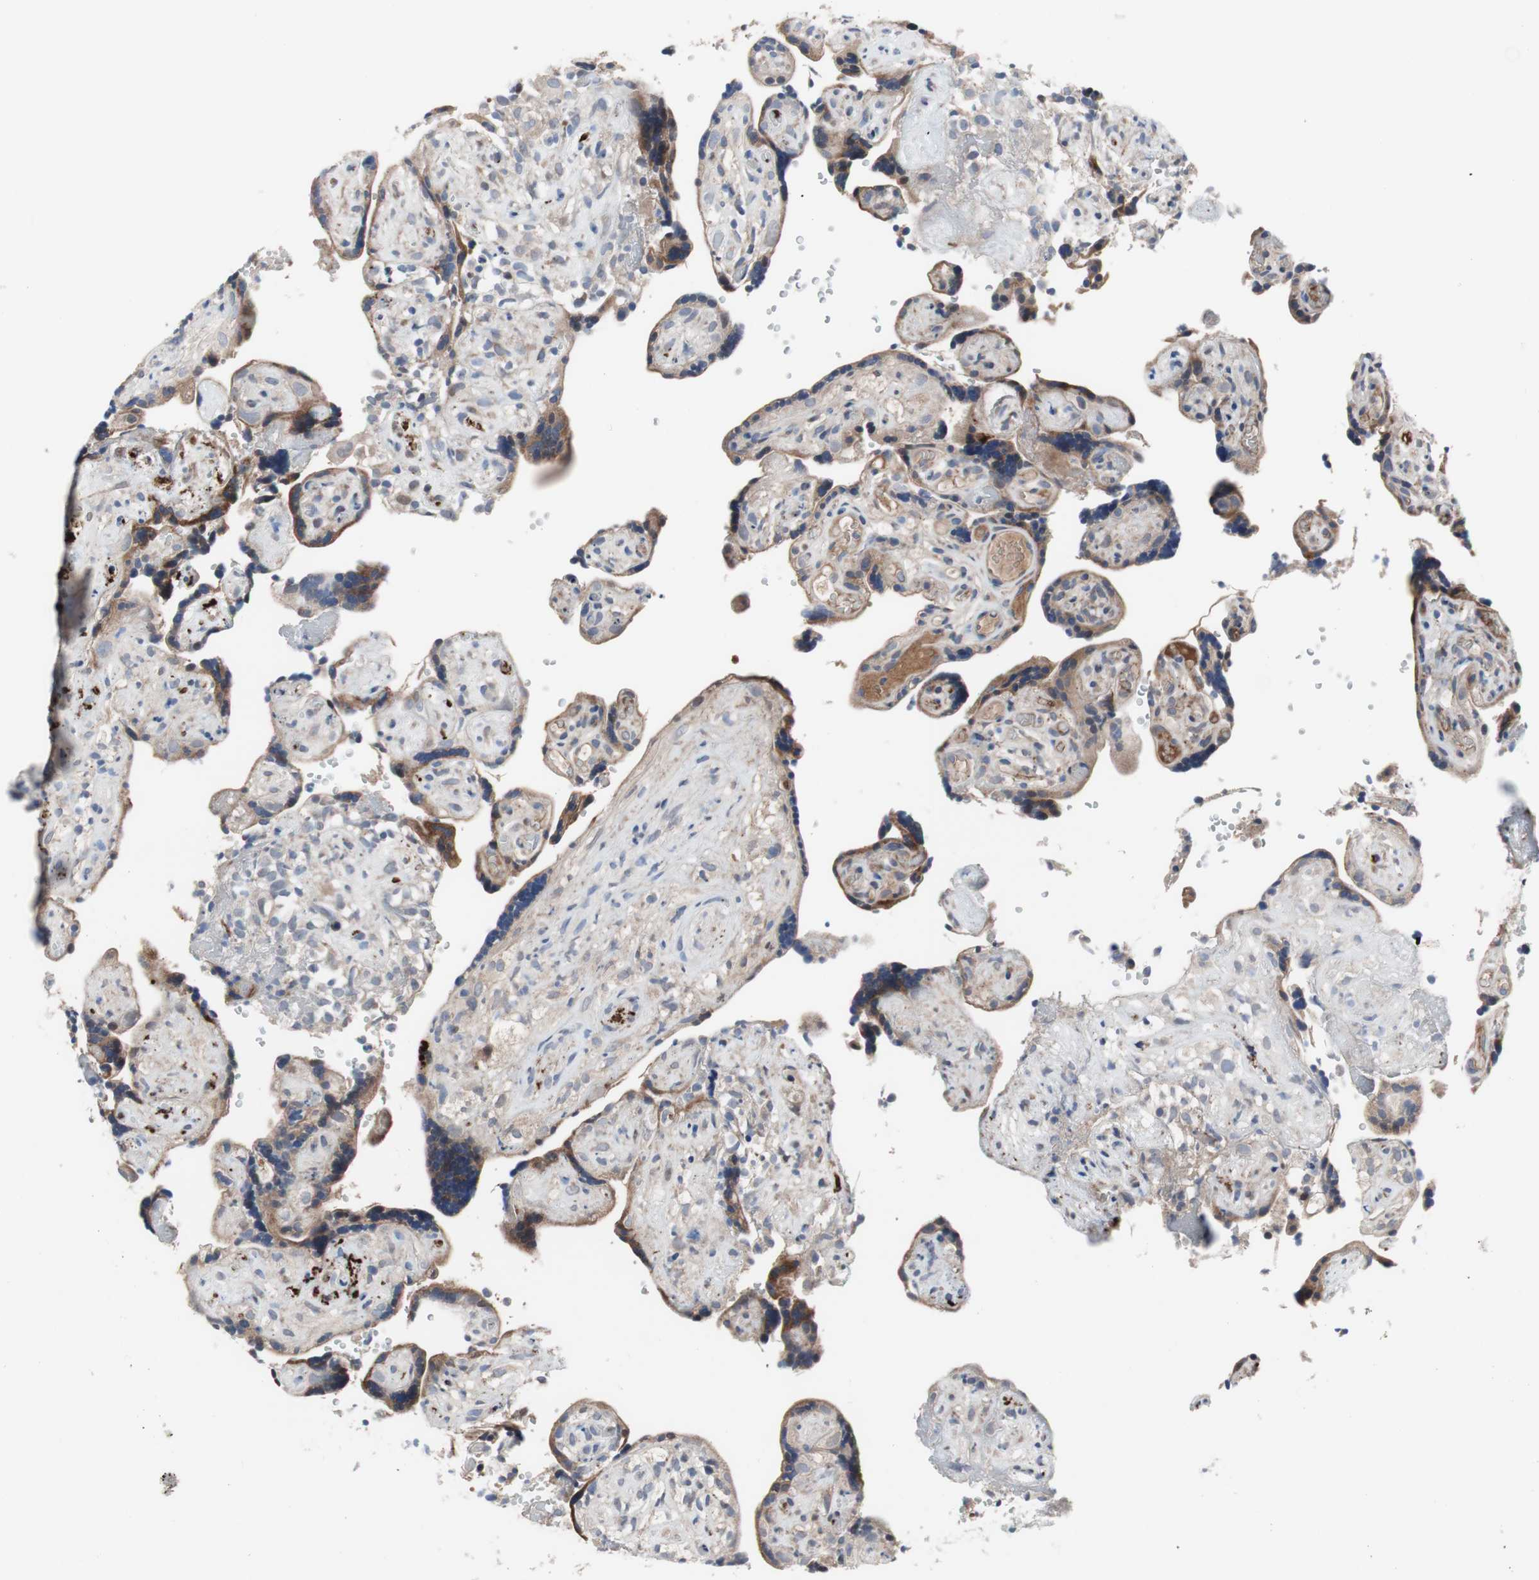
{"staining": {"intensity": "strong", "quantity": ">75%", "location": "cytoplasmic/membranous"}, "tissue": "placenta", "cell_type": "Trophoblastic cells", "image_type": "normal", "snomed": [{"axis": "morphology", "description": "Normal tissue, NOS"}, {"axis": "topography", "description": "Placenta"}], "caption": "IHC image of normal placenta stained for a protein (brown), which exhibits high levels of strong cytoplasmic/membranous staining in approximately >75% of trophoblastic cells.", "gene": "KANSL1", "patient": {"sex": "female", "age": 30}}